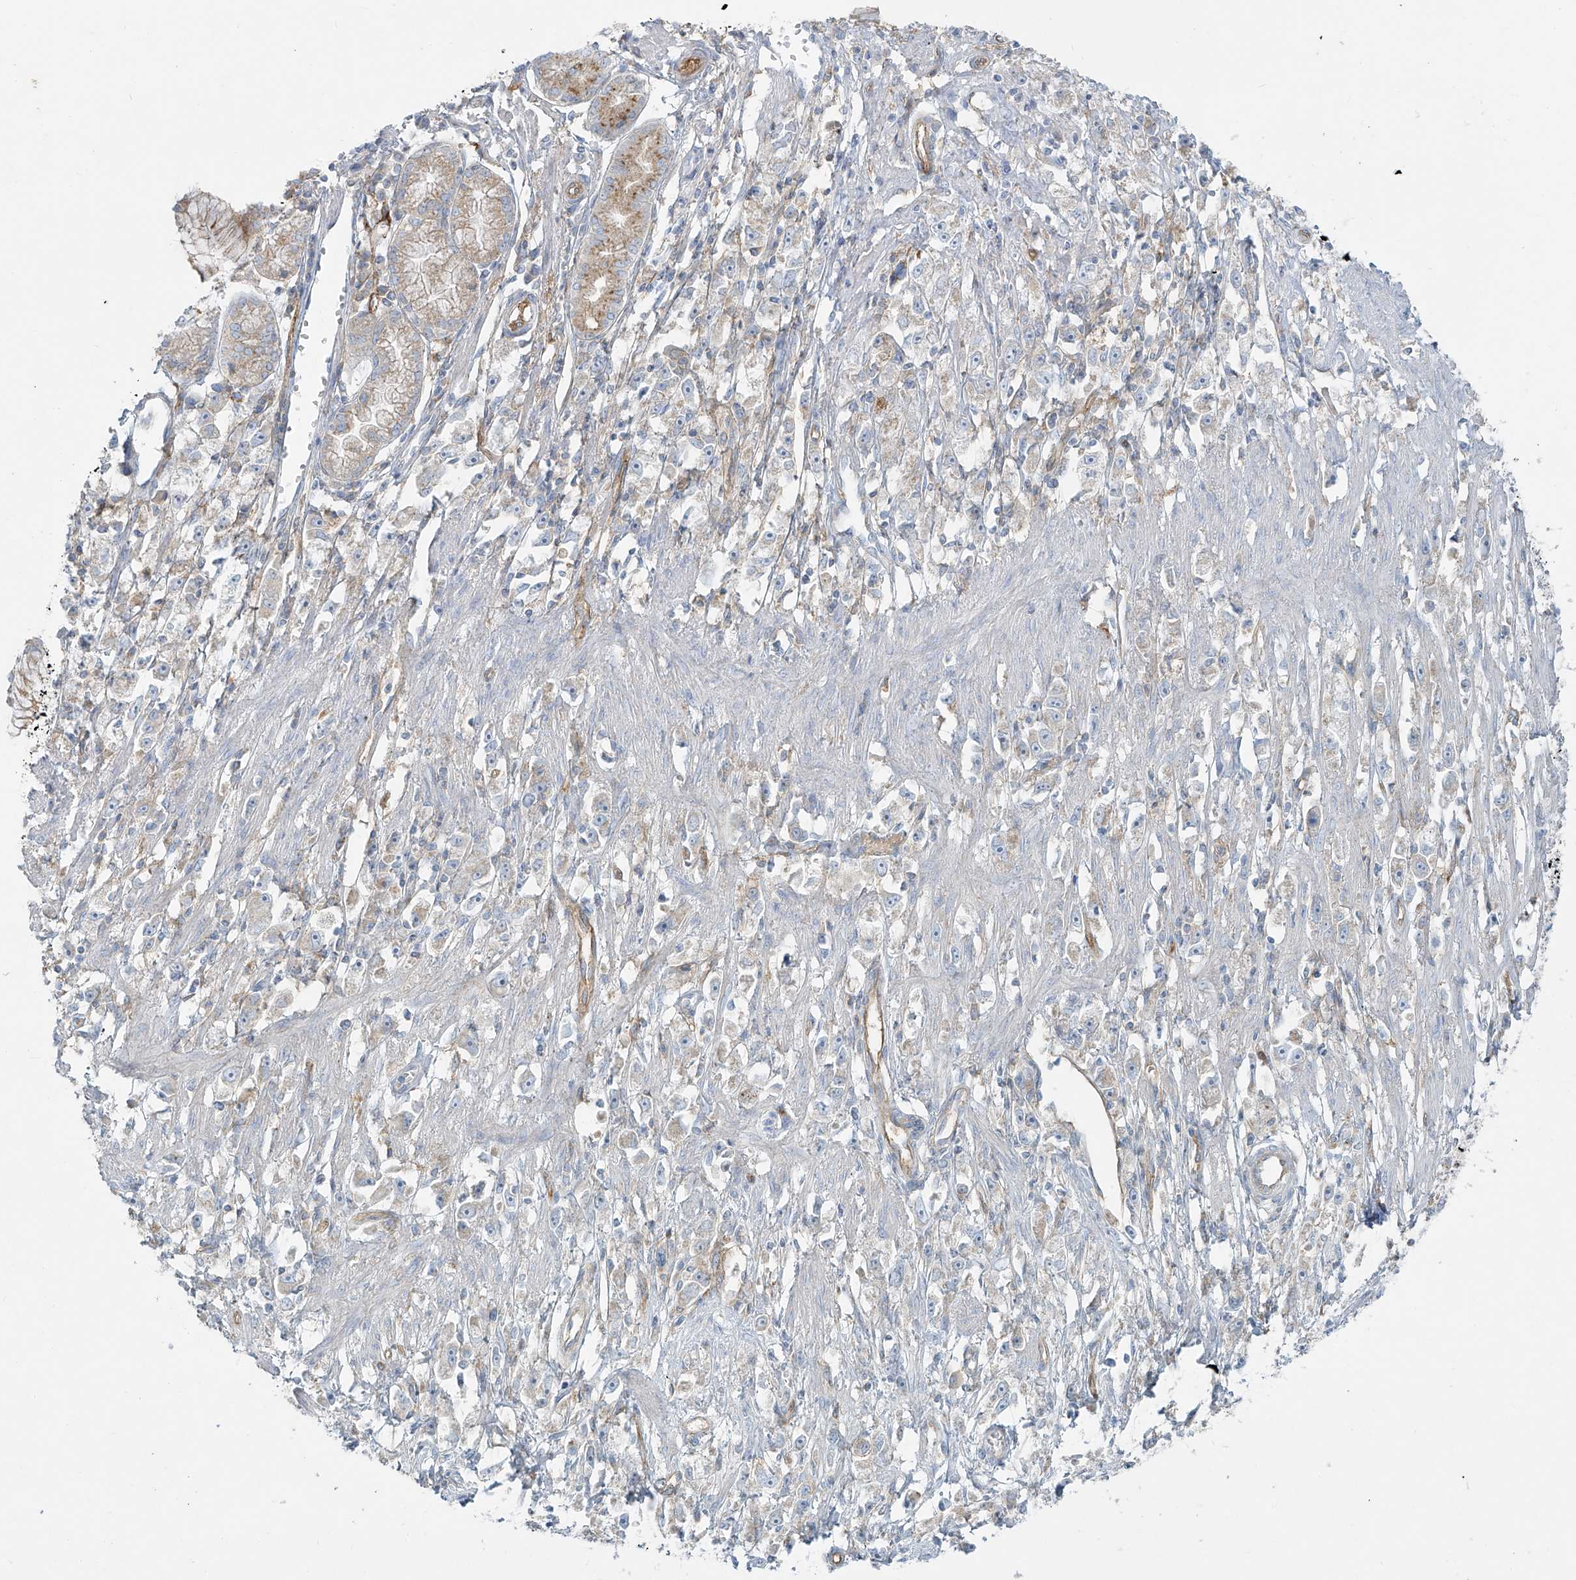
{"staining": {"intensity": "negative", "quantity": "none", "location": "none"}, "tissue": "stomach cancer", "cell_type": "Tumor cells", "image_type": "cancer", "snomed": [{"axis": "morphology", "description": "Adenocarcinoma, NOS"}, {"axis": "topography", "description": "Stomach"}], "caption": "Tumor cells show no significant protein staining in stomach cancer (adenocarcinoma).", "gene": "VAMP5", "patient": {"sex": "female", "age": 59}}